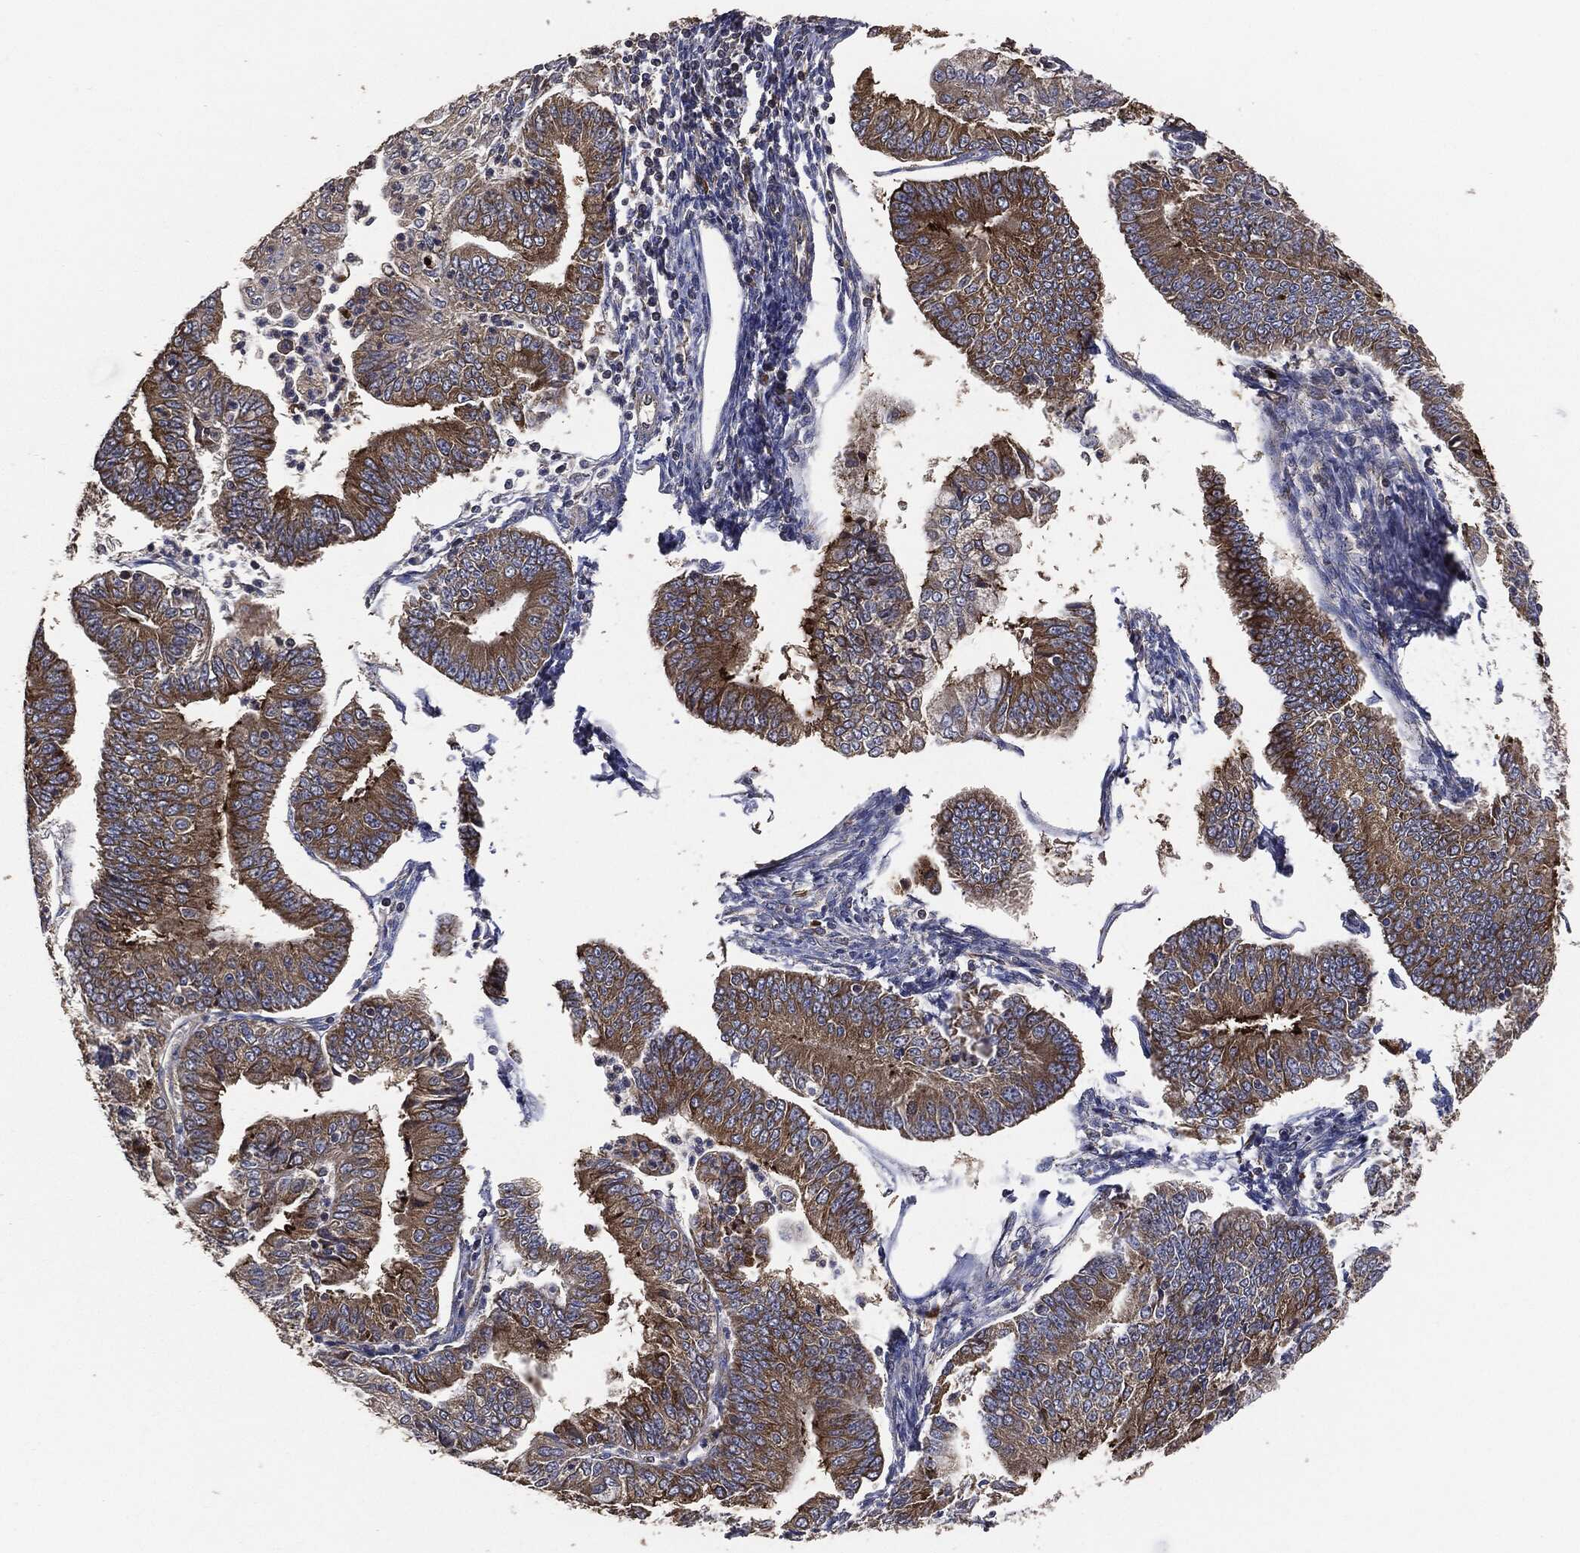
{"staining": {"intensity": "strong", "quantity": "25%-75%", "location": "cytoplasmic/membranous"}, "tissue": "endometrial cancer", "cell_type": "Tumor cells", "image_type": "cancer", "snomed": [{"axis": "morphology", "description": "Adenocarcinoma, NOS"}, {"axis": "topography", "description": "Endometrium"}], "caption": "IHC (DAB) staining of endometrial adenocarcinoma demonstrates strong cytoplasmic/membranous protein staining in about 25%-75% of tumor cells. Using DAB (3,3'-diaminobenzidine) (brown) and hematoxylin (blue) stains, captured at high magnification using brightfield microscopy.", "gene": "STK3", "patient": {"sex": "female", "age": 56}}